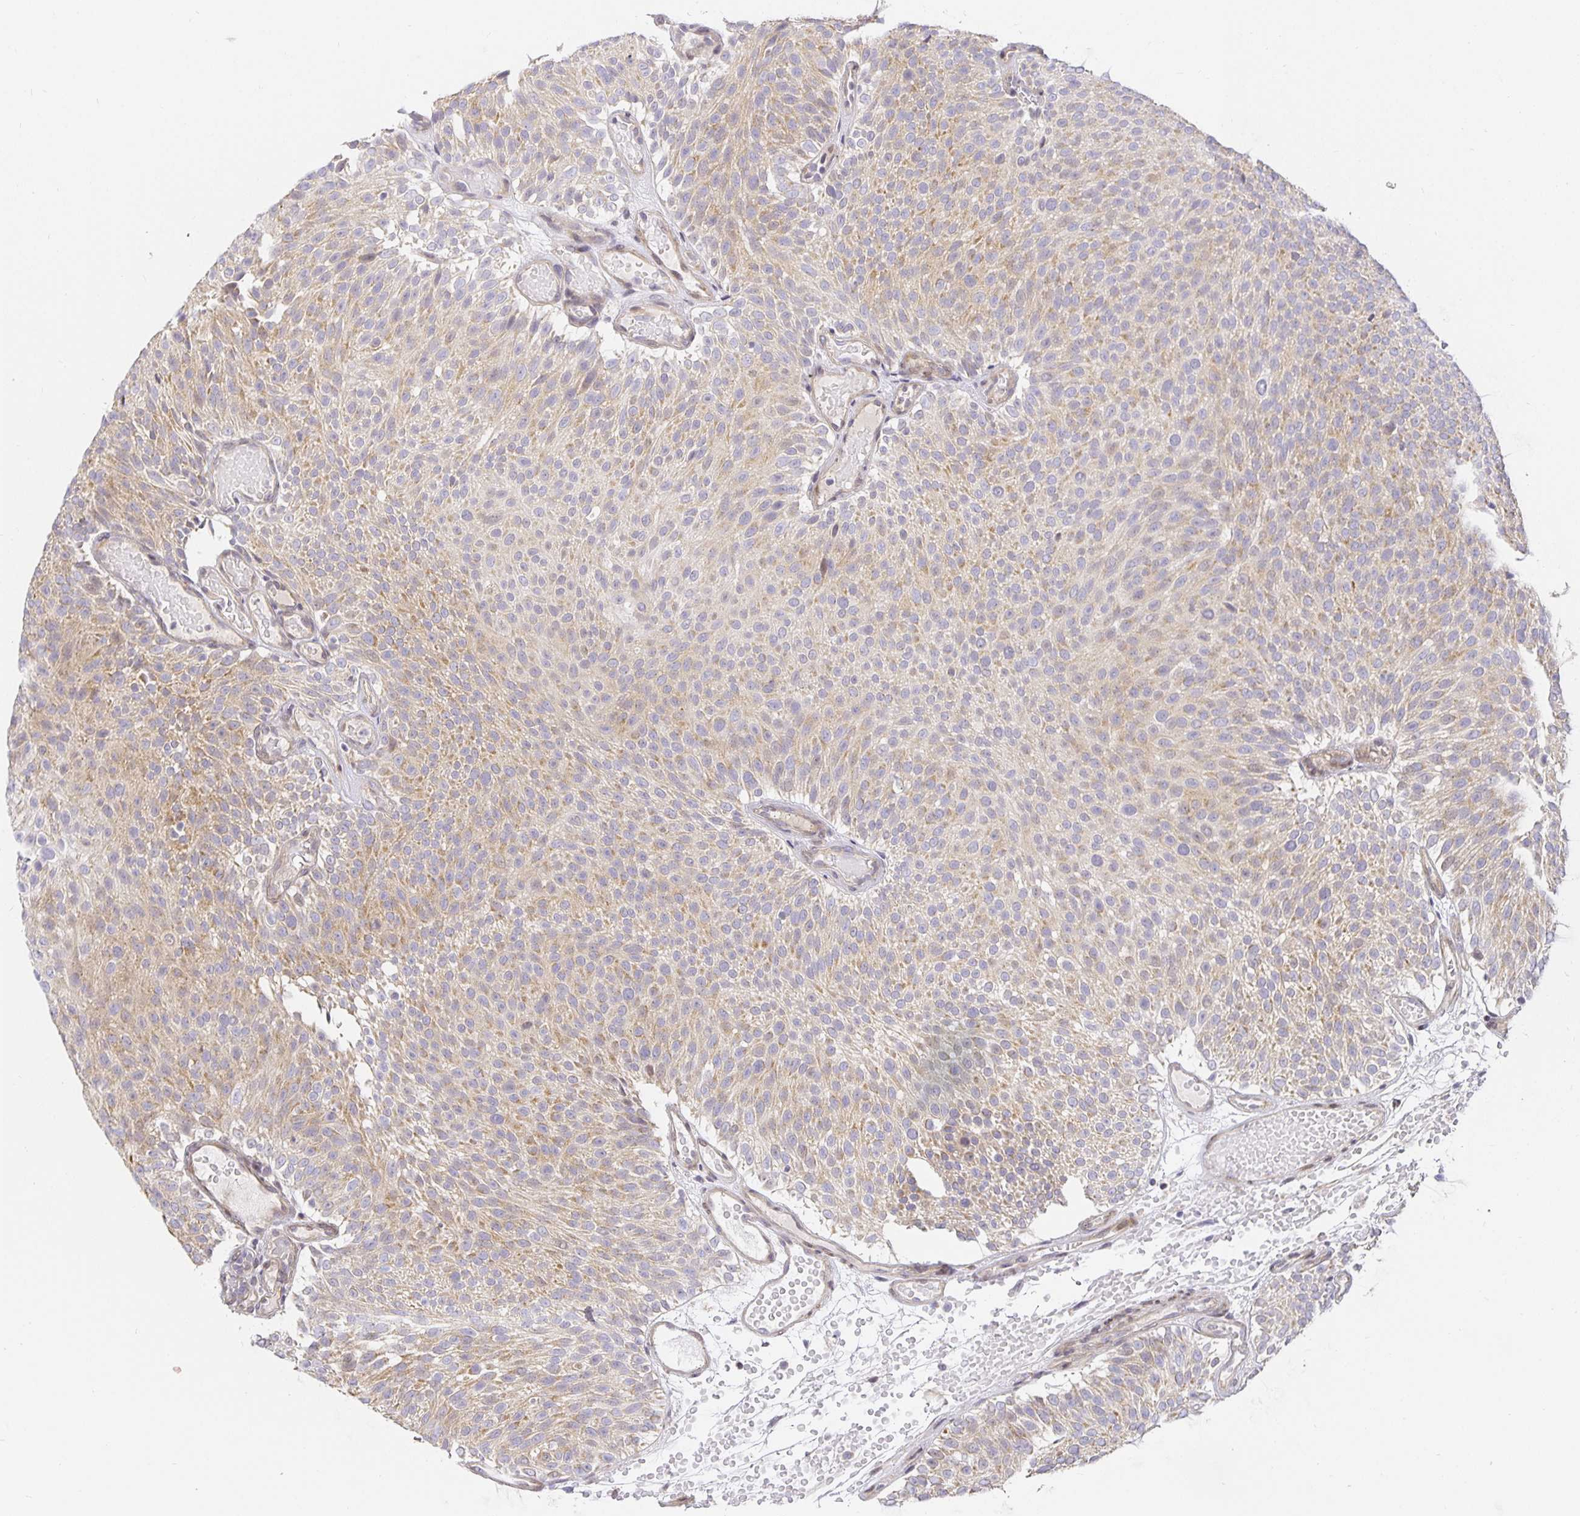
{"staining": {"intensity": "weak", "quantity": "25%-75%", "location": "cytoplasmic/membranous"}, "tissue": "urothelial cancer", "cell_type": "Tumor cells", "image_type": "cancer", "snomed": [{"axis": "morphology", "description": "Urothelial carcinoma, Low grade"}, {"axis": "topography", "description": "Urinary bladder"}], "caption": "Protein expression analysis of human low-grade urothelial carcinoma reveals weak cytoplasmic/membranous expression in approximately 25%-75% of tumor cells. (DAB (3,3'-diaminobenzidine) IHC, brown staining for protein, blue staining for nuclei).", "gene": "TJP3", "patient": {"sex": "male", "age": 78}}